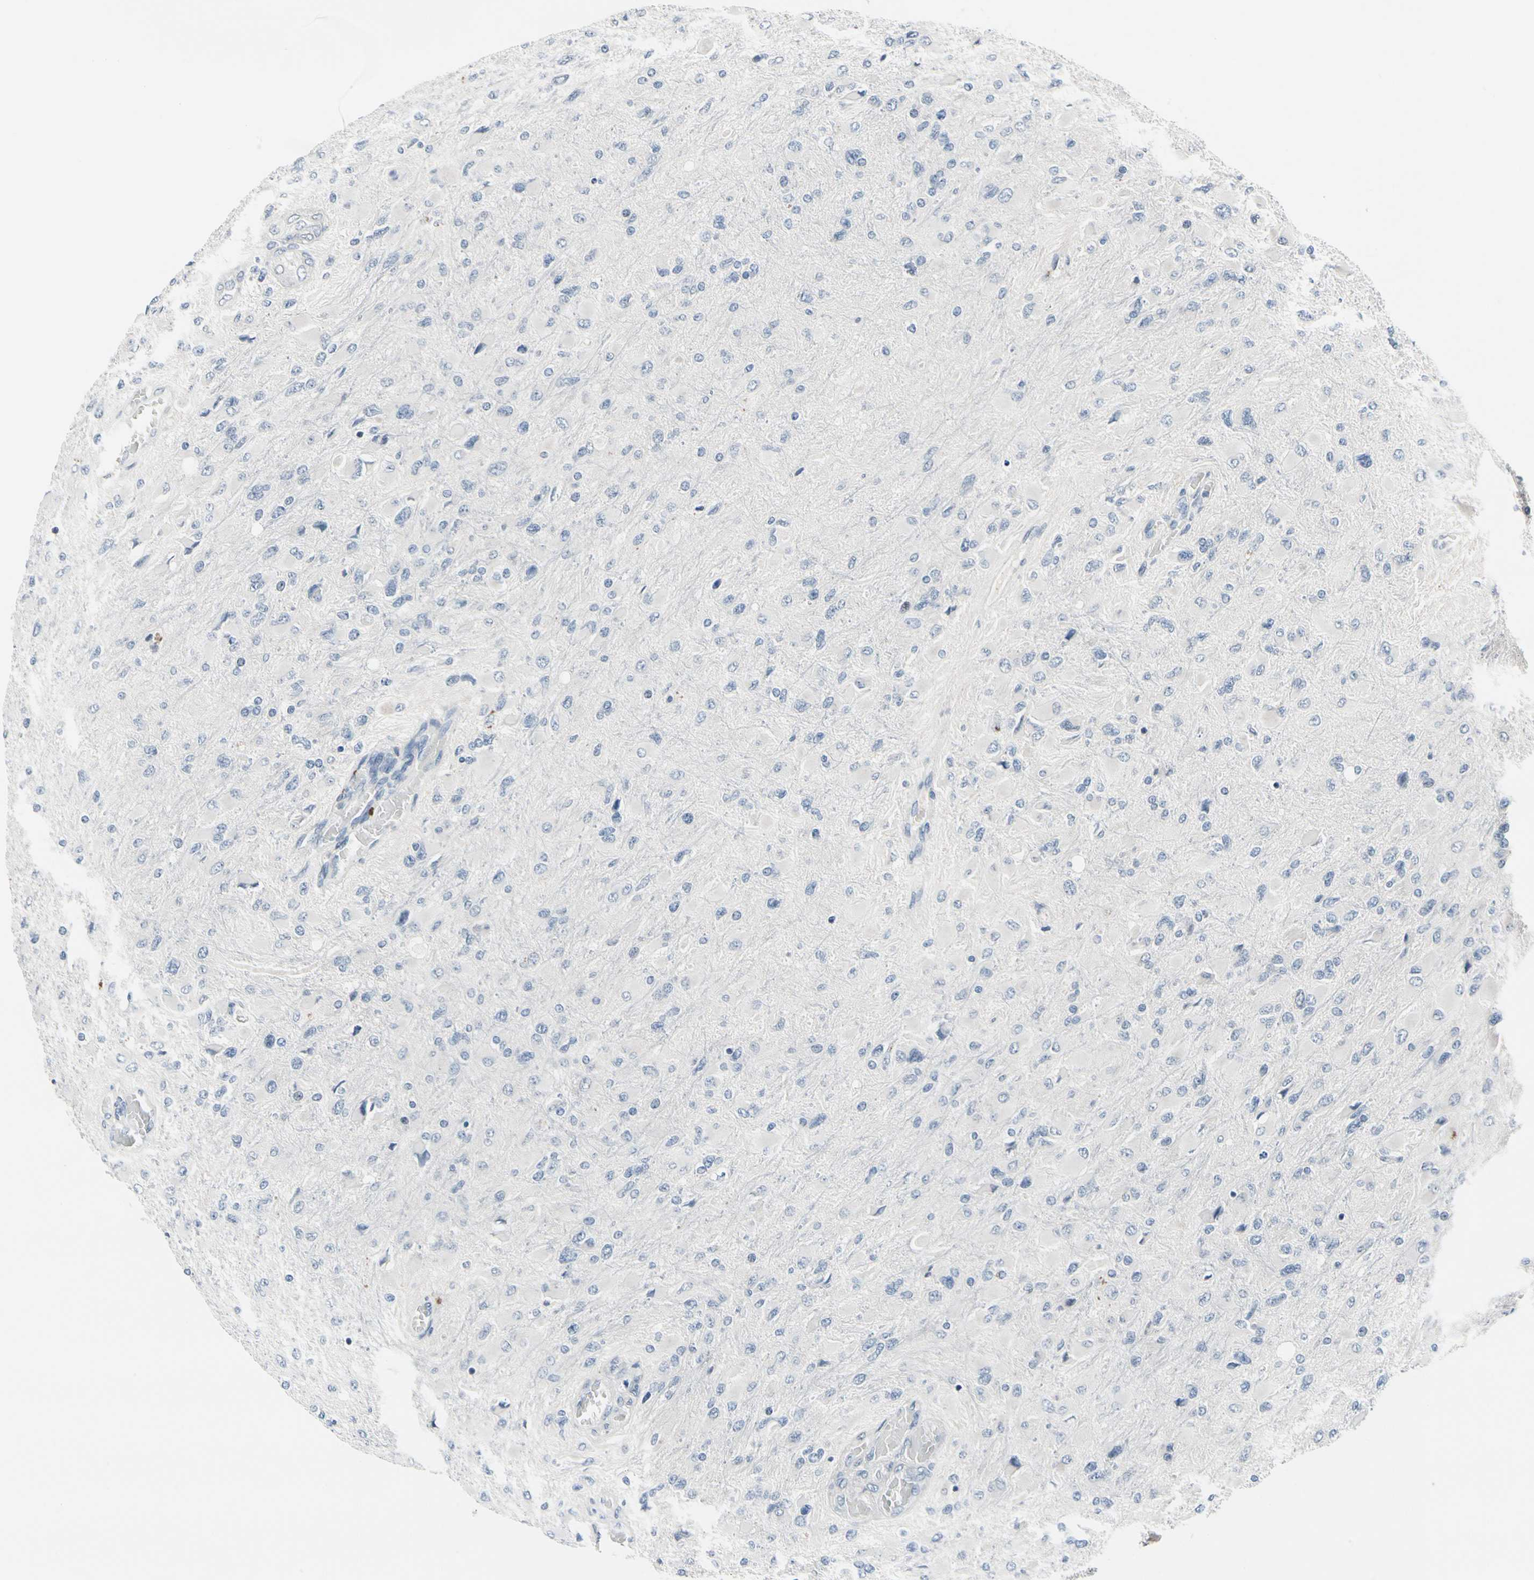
{"staining": {"intensity": "negative", "quantity": "none", "location": "none"}, "tissue": "glioma", "cell_type": "Tumor cells", "image_type": "cancer", "snomed": [{"axis": "morphology", "description": "Glioma, malignant, High grade"}, {"axis": "topography", "description": "Cerebral cortex"}], "caption": "A micrograph of malignant glioma (high-grade) stained for a protein displays no brown staining in tumor cells.", "gene": "TXN", "patient": {"sex": "female", "age": 36}}